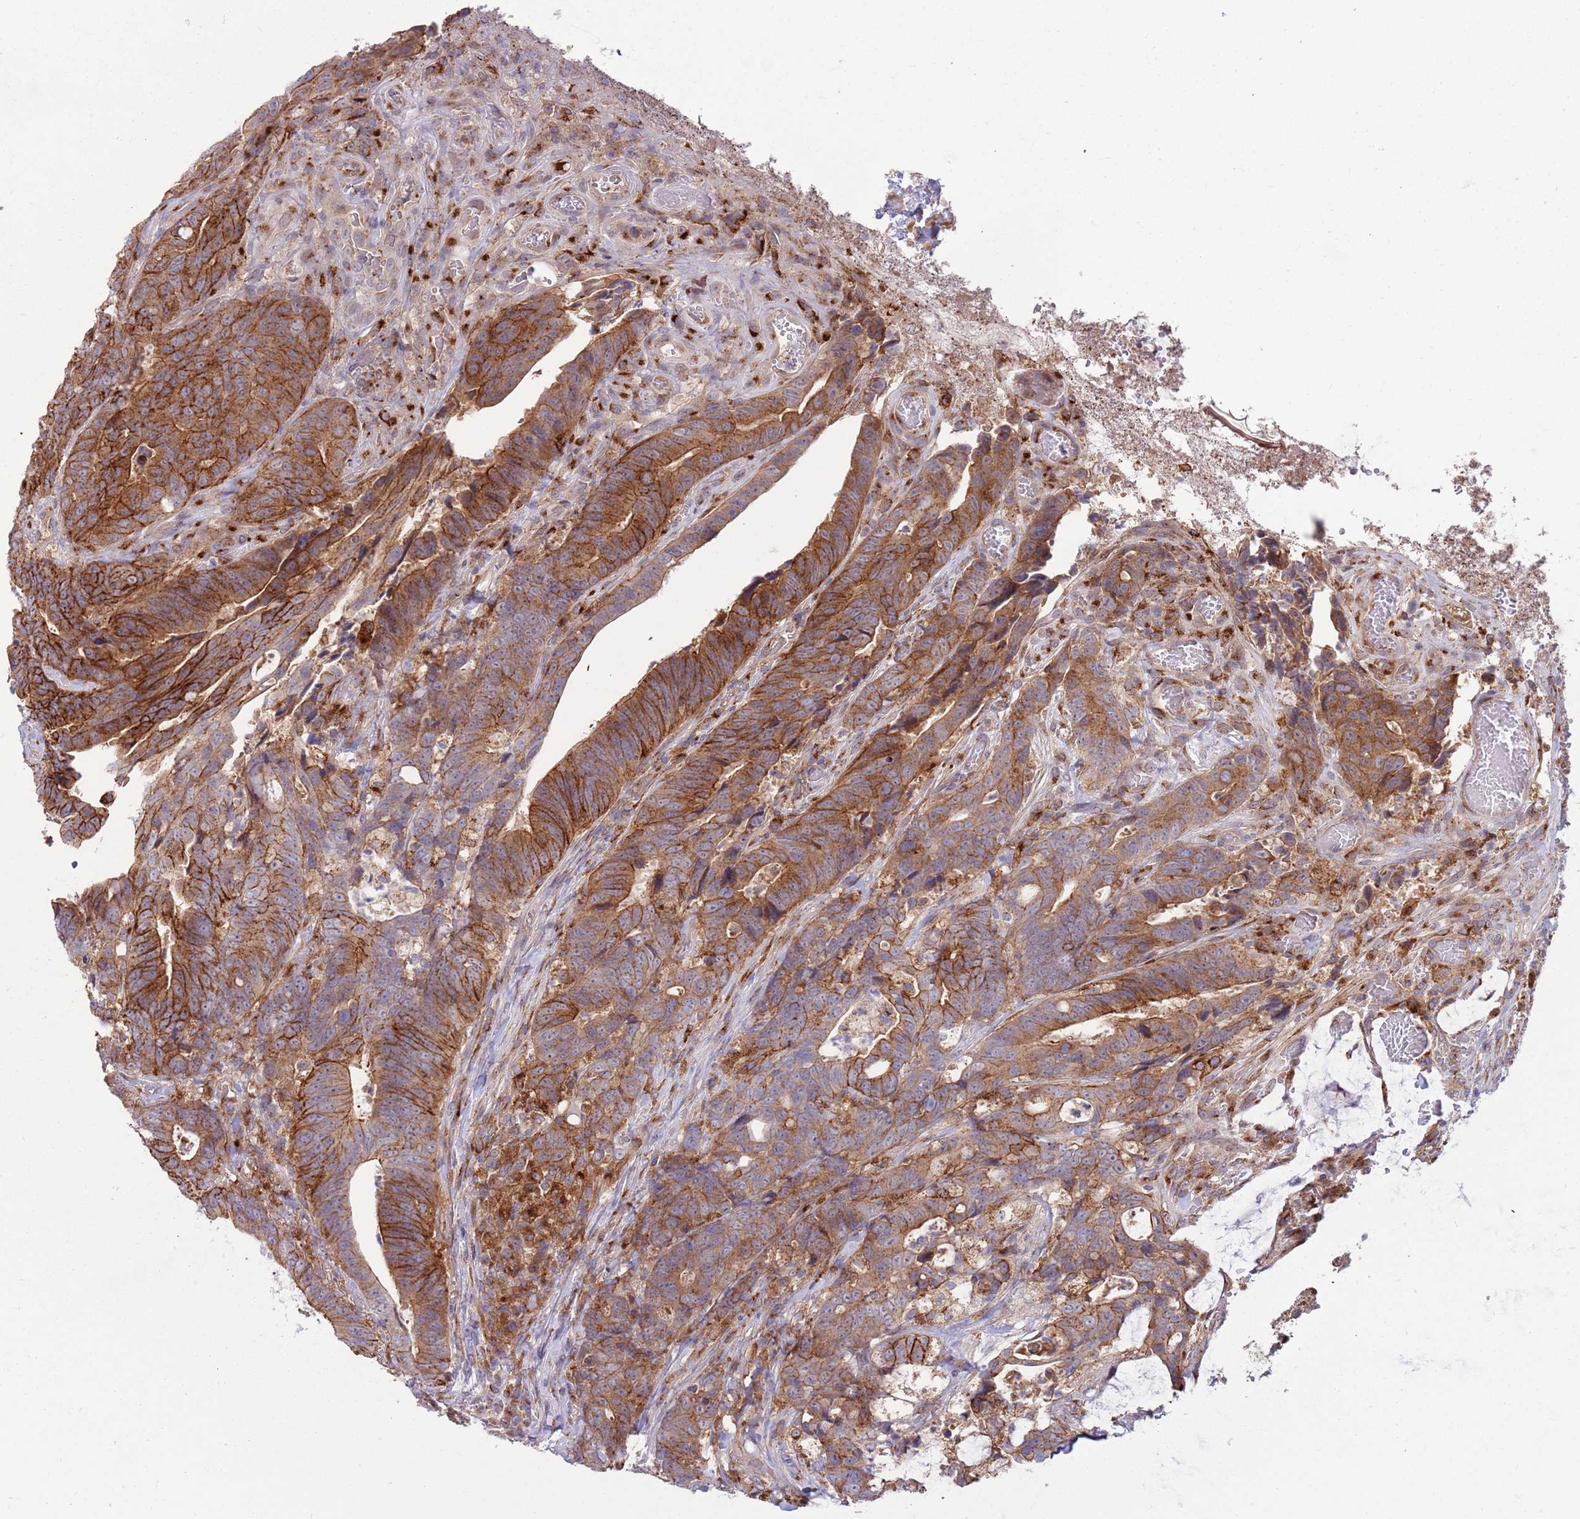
{"staining": {"intensity": "strong", "quantity": ">75%", "location": "cytoplasmic/membranous"}, "tissue": "colorectal cancer", "cell_type": "Tumor cells", "image_type": "cancer", "snomed": [{"axis": "morphology", "description": "Adenocarcinoma, NOS"}, {"axis": "topography", "description": "Colon"}], "caption": "Protein staining displays strong cytoplasmic/membranous positivity in about >75% of tumor cells in colorectal cancer. (Stains: DAB in brown, nuclei in blue, Microscopy: brightfield microscopy at high magnification).", "gene": "BTBD7", "patient": {"sex": "female", "age": 82}}